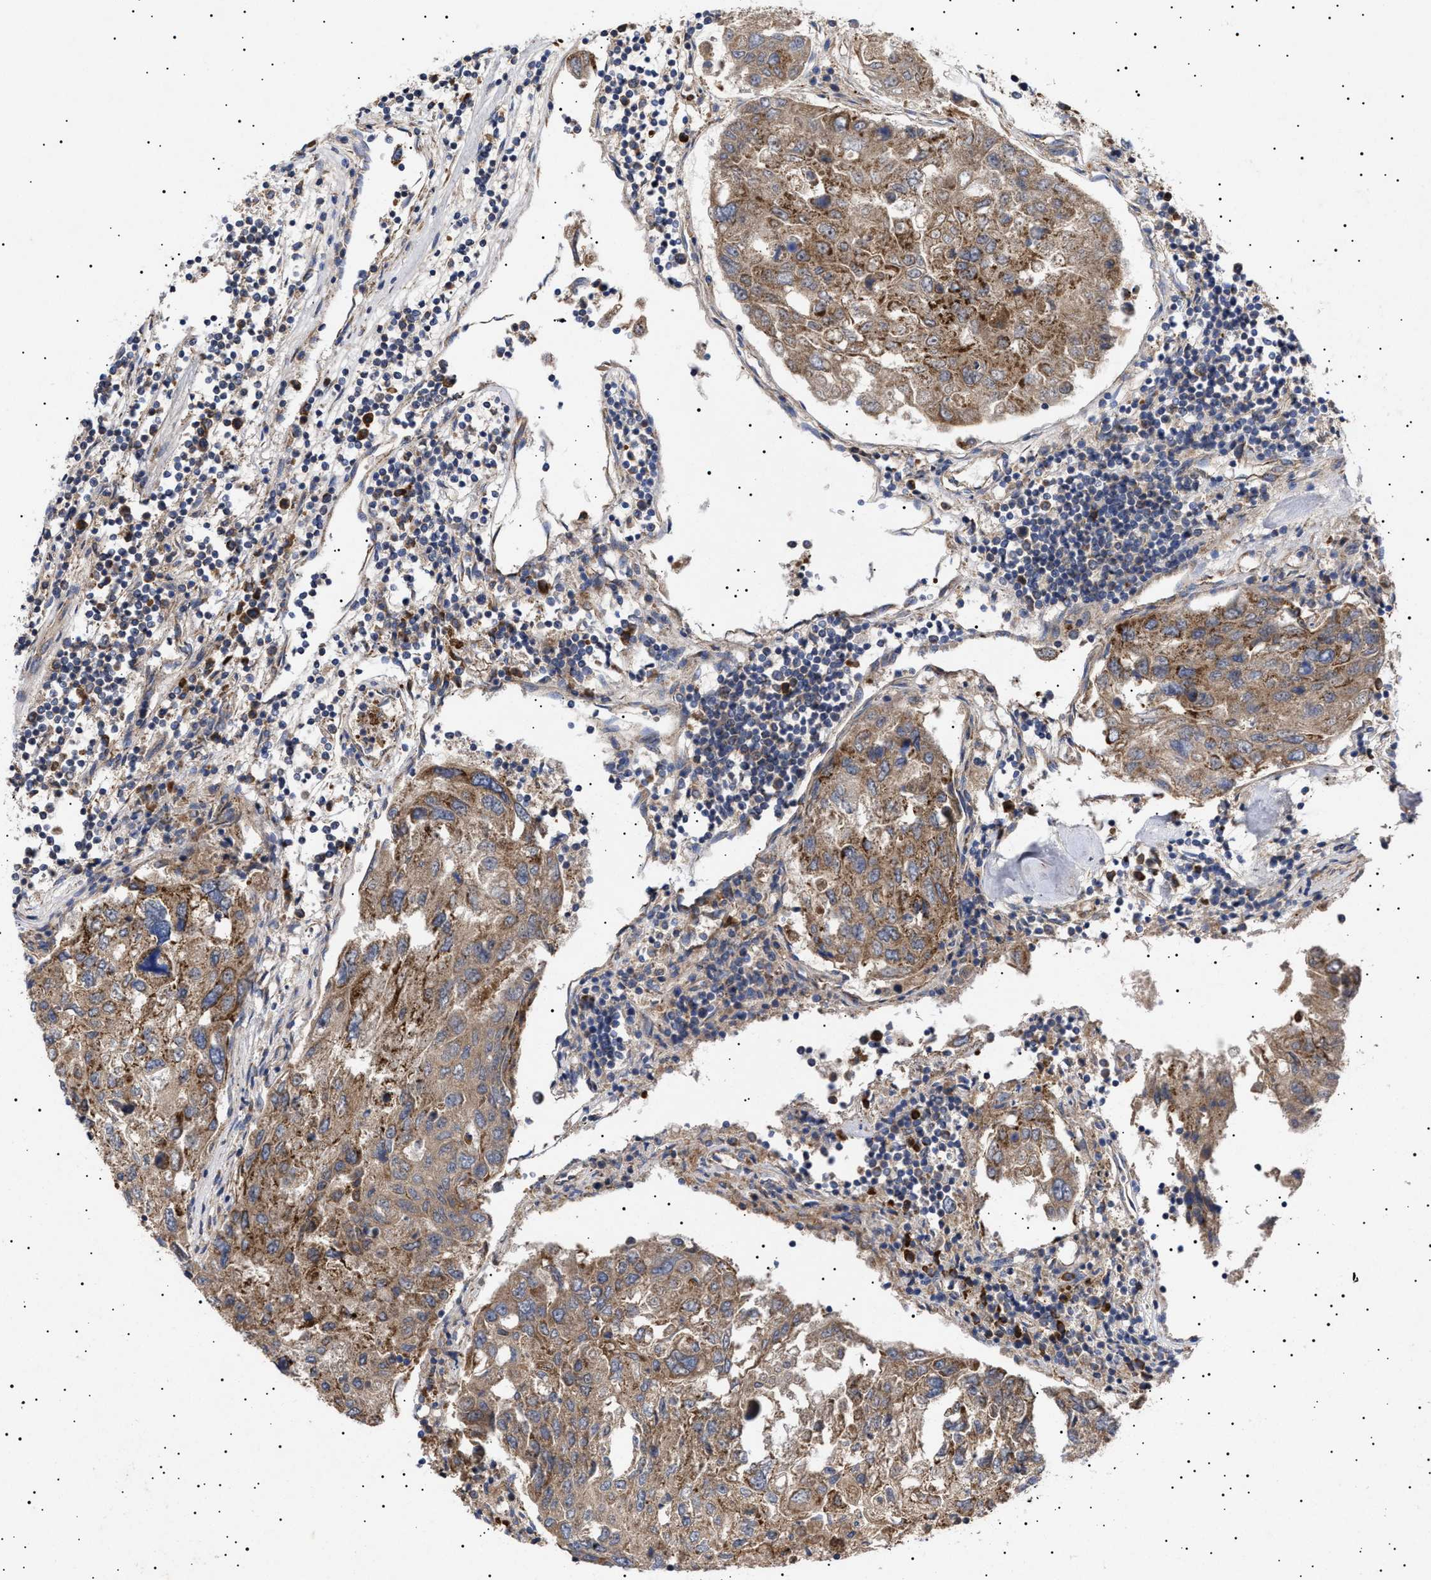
{"staining": {"intensity": "moderate", "quantity": ">75%", "location": "cytoplasmic/membranous"}, "tissue": "urothelial cancer", "cell_type": "Tumor cells", "image_type": "cancer", "snomed": [{"axis": "morphology", "description": "Urothelial carcinoma, High grade"}, {"axis": "topography", "description": "Lymph node"}, {"axis": "topography", "description": "Urinary bladder"}], "caption": "The micrograph exhibits a brown stain indicating the presence of a protein in the cytoplasmic/membranous of tumor cells in high-grade urothelial carcinoma. (IHC, brightfield microscopy, high magnification).", "gene": "MRPL10", "patient": {"sex": "male", "age": 51}}